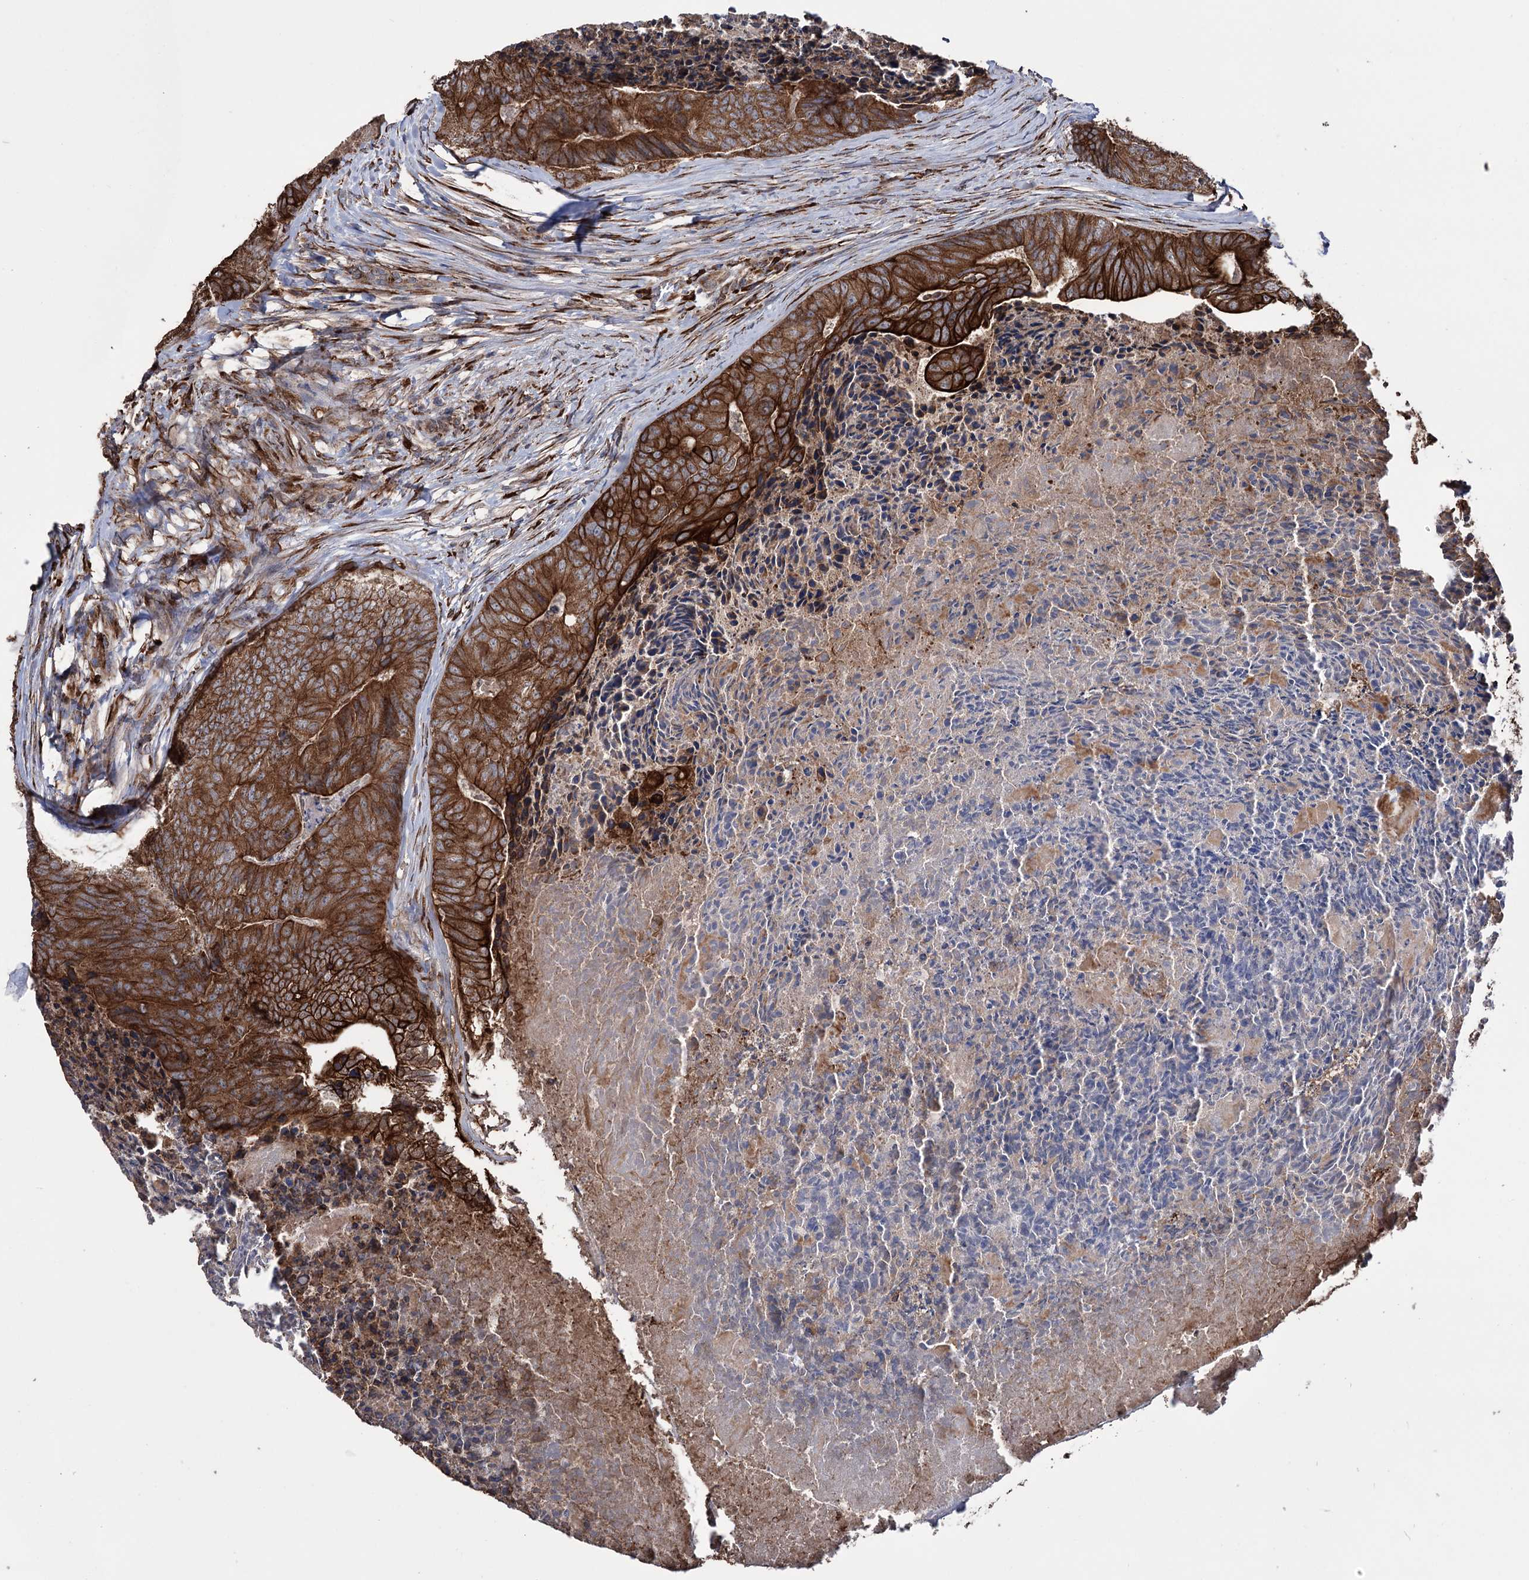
{"staining": {"intensity": "strong", "quantity": ">75%", "location": "cytoplasmic/membranous"}, "tissue": "colorectal cancer", "cell_type": "Tumor cells", "image_type": "cancer", "snomed": [{"axis": "morphology", "description": "Adenocarcinoma, NOS"}, {"axis": "topography", "description": "Colon"}], "caption": "Immunohistochemical staining of colorectal adenocarcinoma reveals strong cytoplasmic/membranous protein positivity in about >75% of tumor cells.", "gene": "CDAN1", "patient": {"sex": "female", "age": 67}}